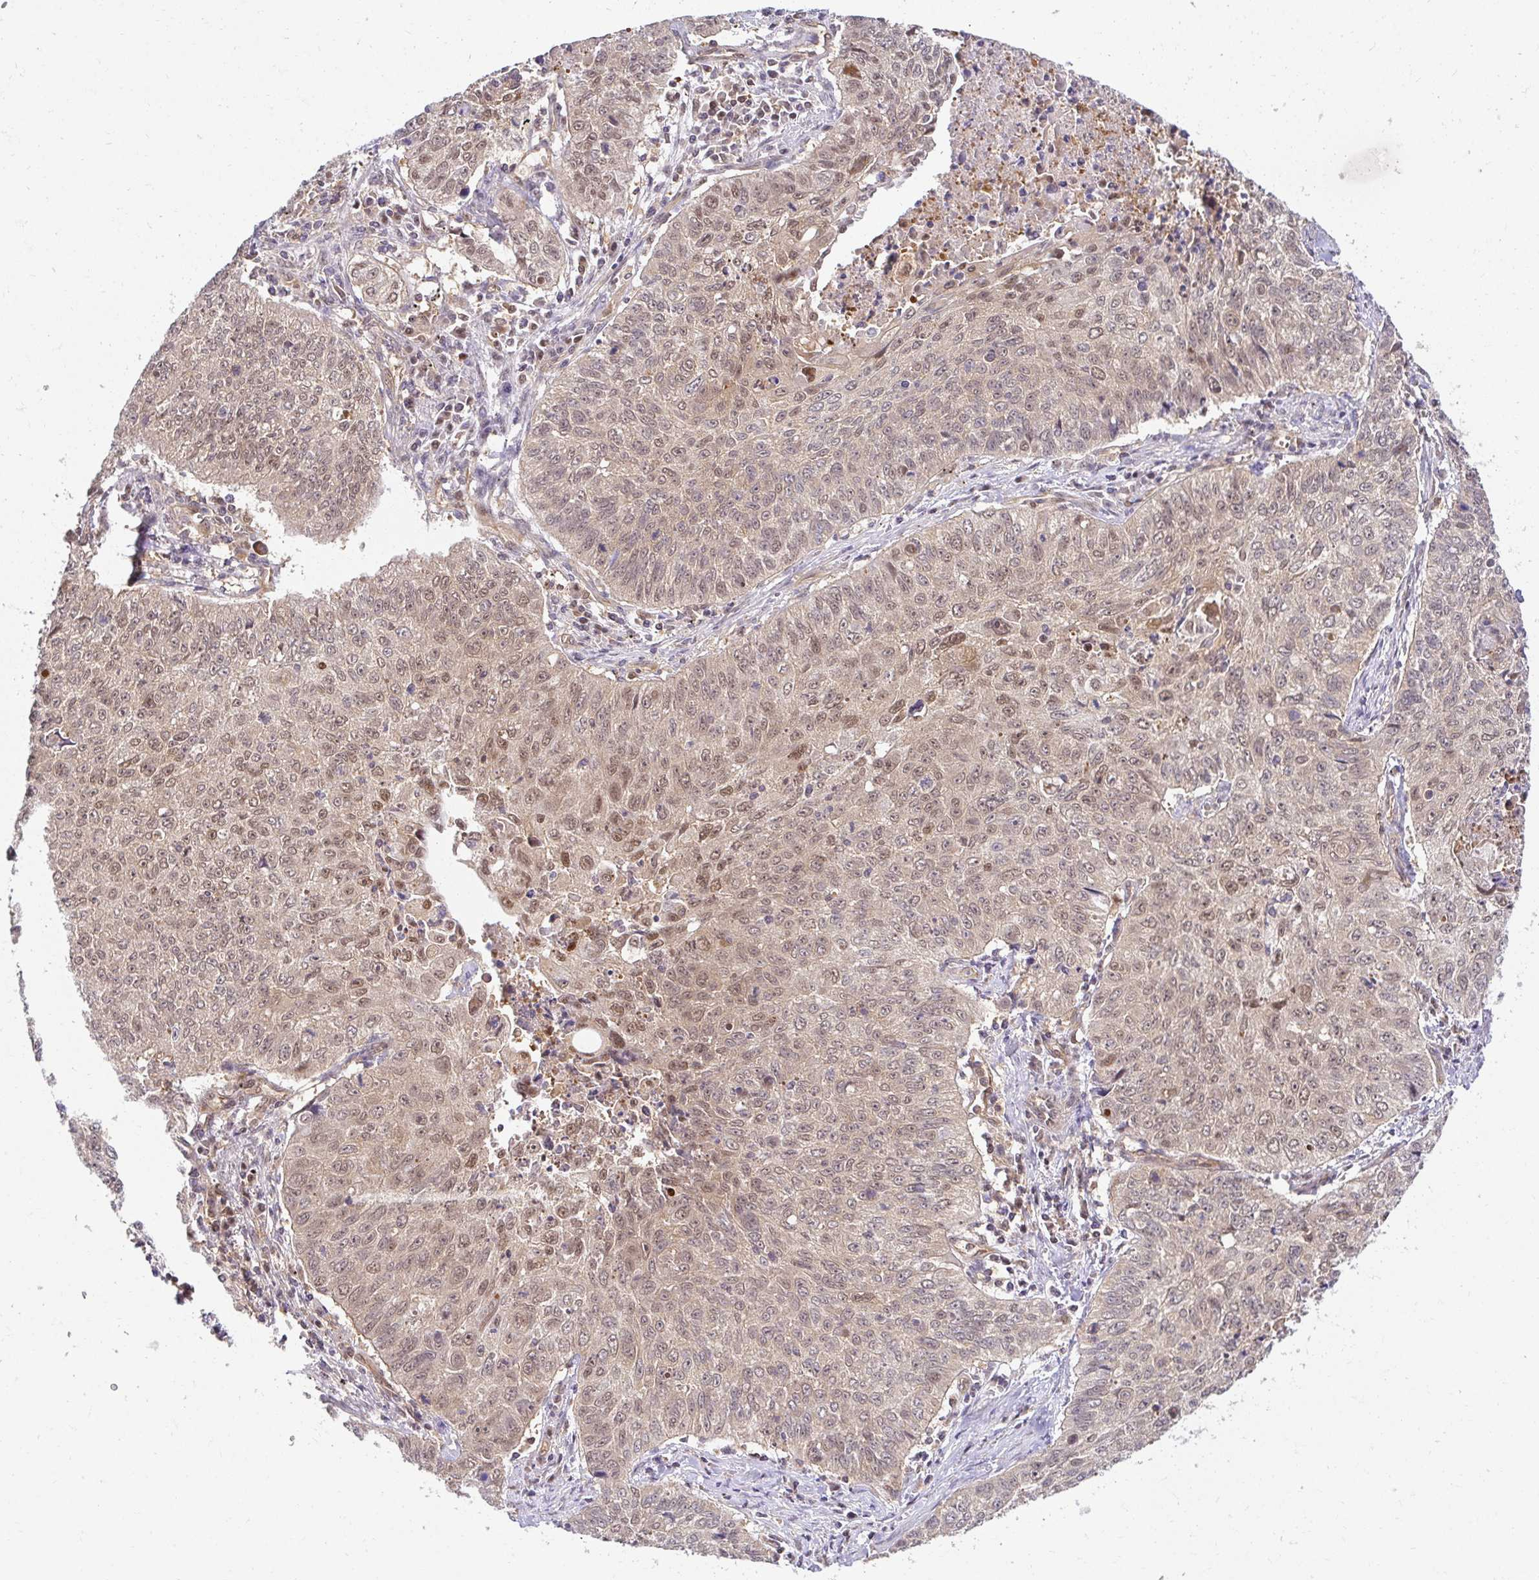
{"staining": {"intensity": "moderate", "quantity": "25%-75%", "location": "cytoplasmic/membranous,nuclear"}, "tissue": "lung cancer", "cell_type": "Tumor cells", "image_type": "cancer", "snomed": [{"axis": "morphology", "description": "Normal morphology"}, {"axis": "morphology", "description": "Aneuploidy"}, {"axis": "morphology", "description": "Squamous cell carcinoma, NOS"}, {"axis": "topography", "description": "Lymph node"}, {"axis": "topography", "description": "Lung"}], "caption": "Human lung cancer stained with a protein marker demonstrates moderate staining in tumor cells.", "gene": "PSMA4", "patient": {"sex": "female", "age": 76}}